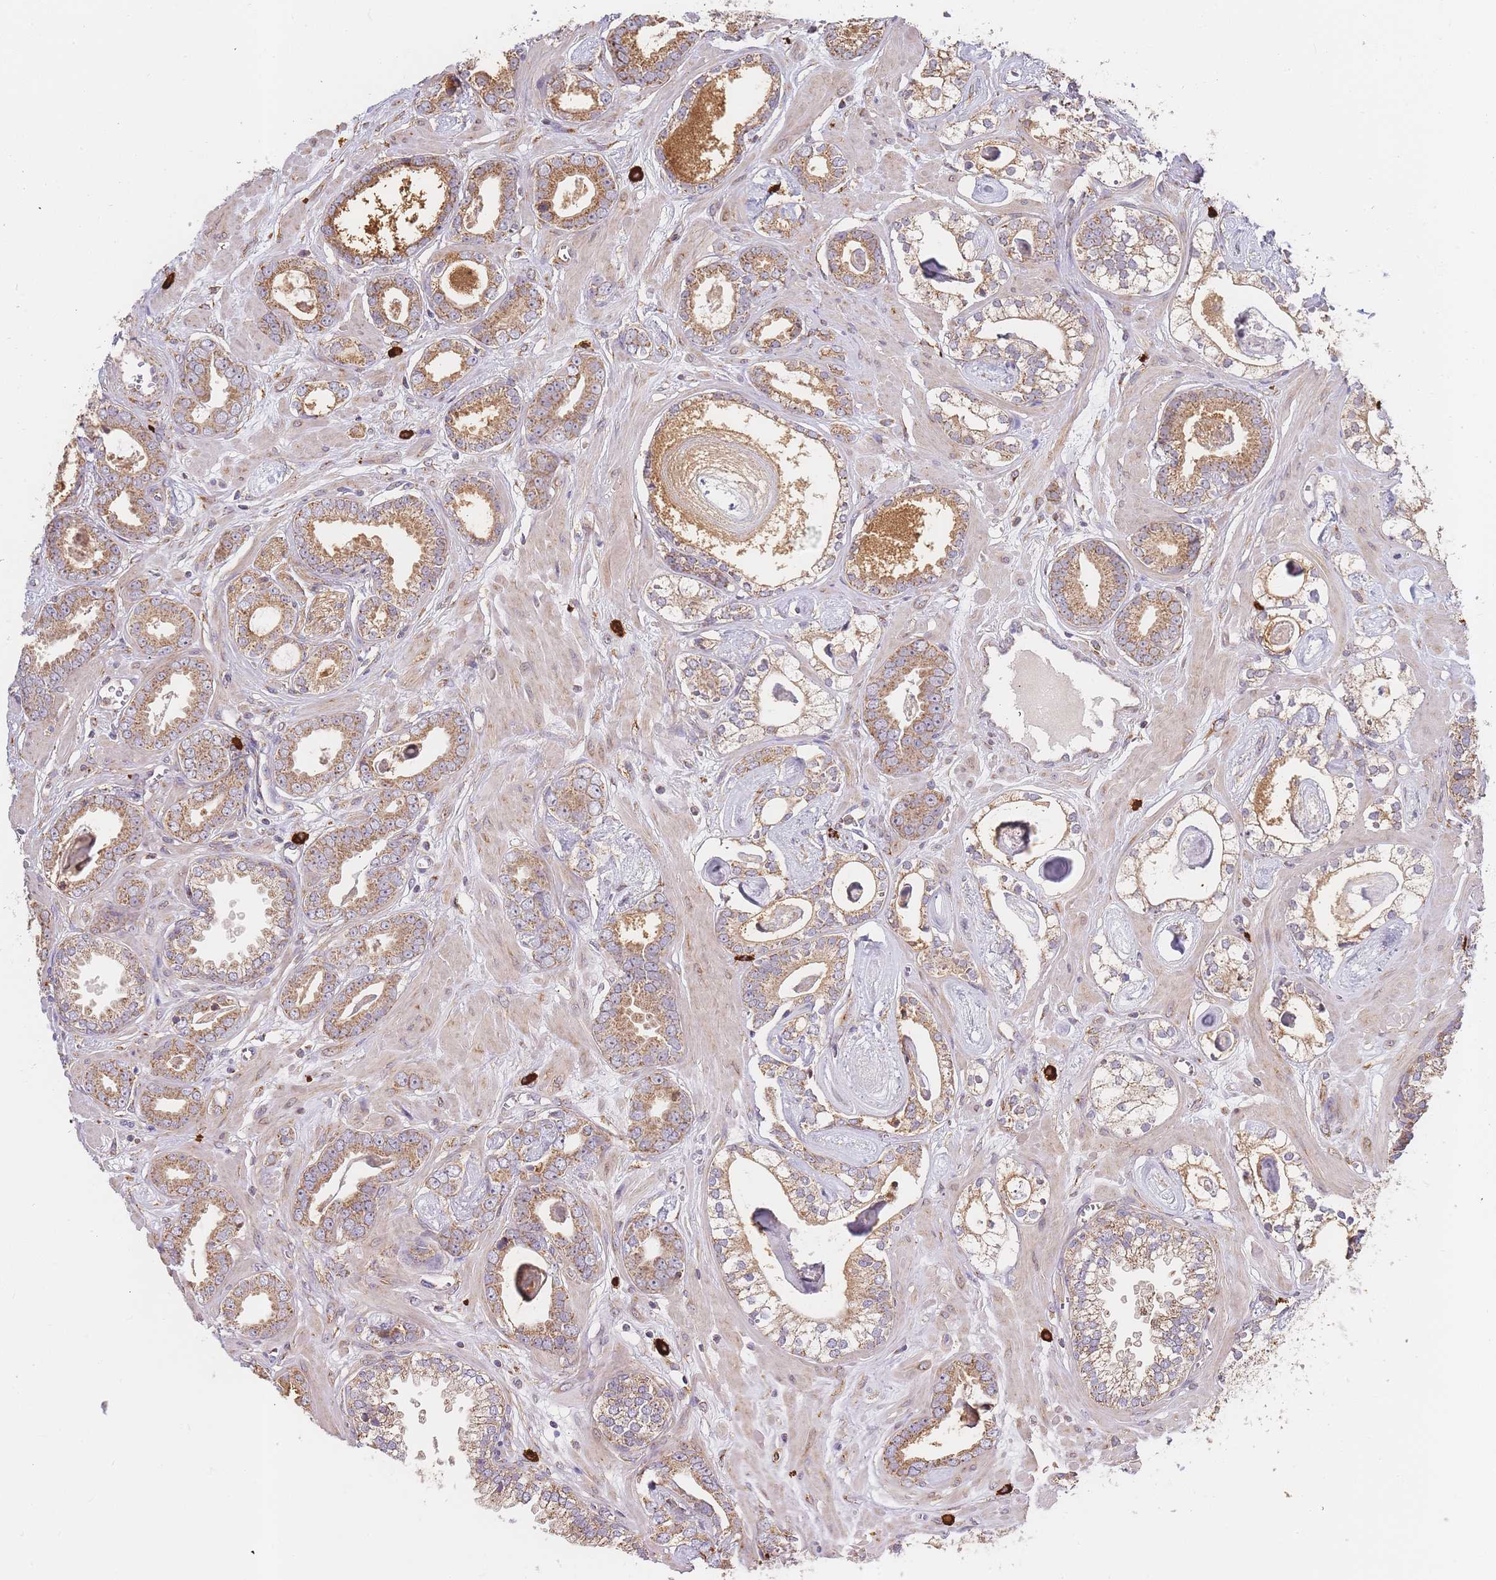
{"staining": {"intensity": "moderate", "quantity": ">75%", "location": "cytoplasmic/membranous"}, "tissue": "prostate cancer", "cell_type": "Tumor cells", "image_type": "cancer", "snomed": [{"axis": "morphology", "description": "Adenocarcinoma, Low grade"}, {"axis": "topography", "description": "Prostate"}], "caption": "Immunohistochemical staining of human prostate cancer (low-grade adenocarcinoma) shows medium levels of moderate cytoplasmic/membranous protein staining in about >75% of tumor cells.", "gene": "ADCY9", "patient": {"sex": "male", "age": 60}}